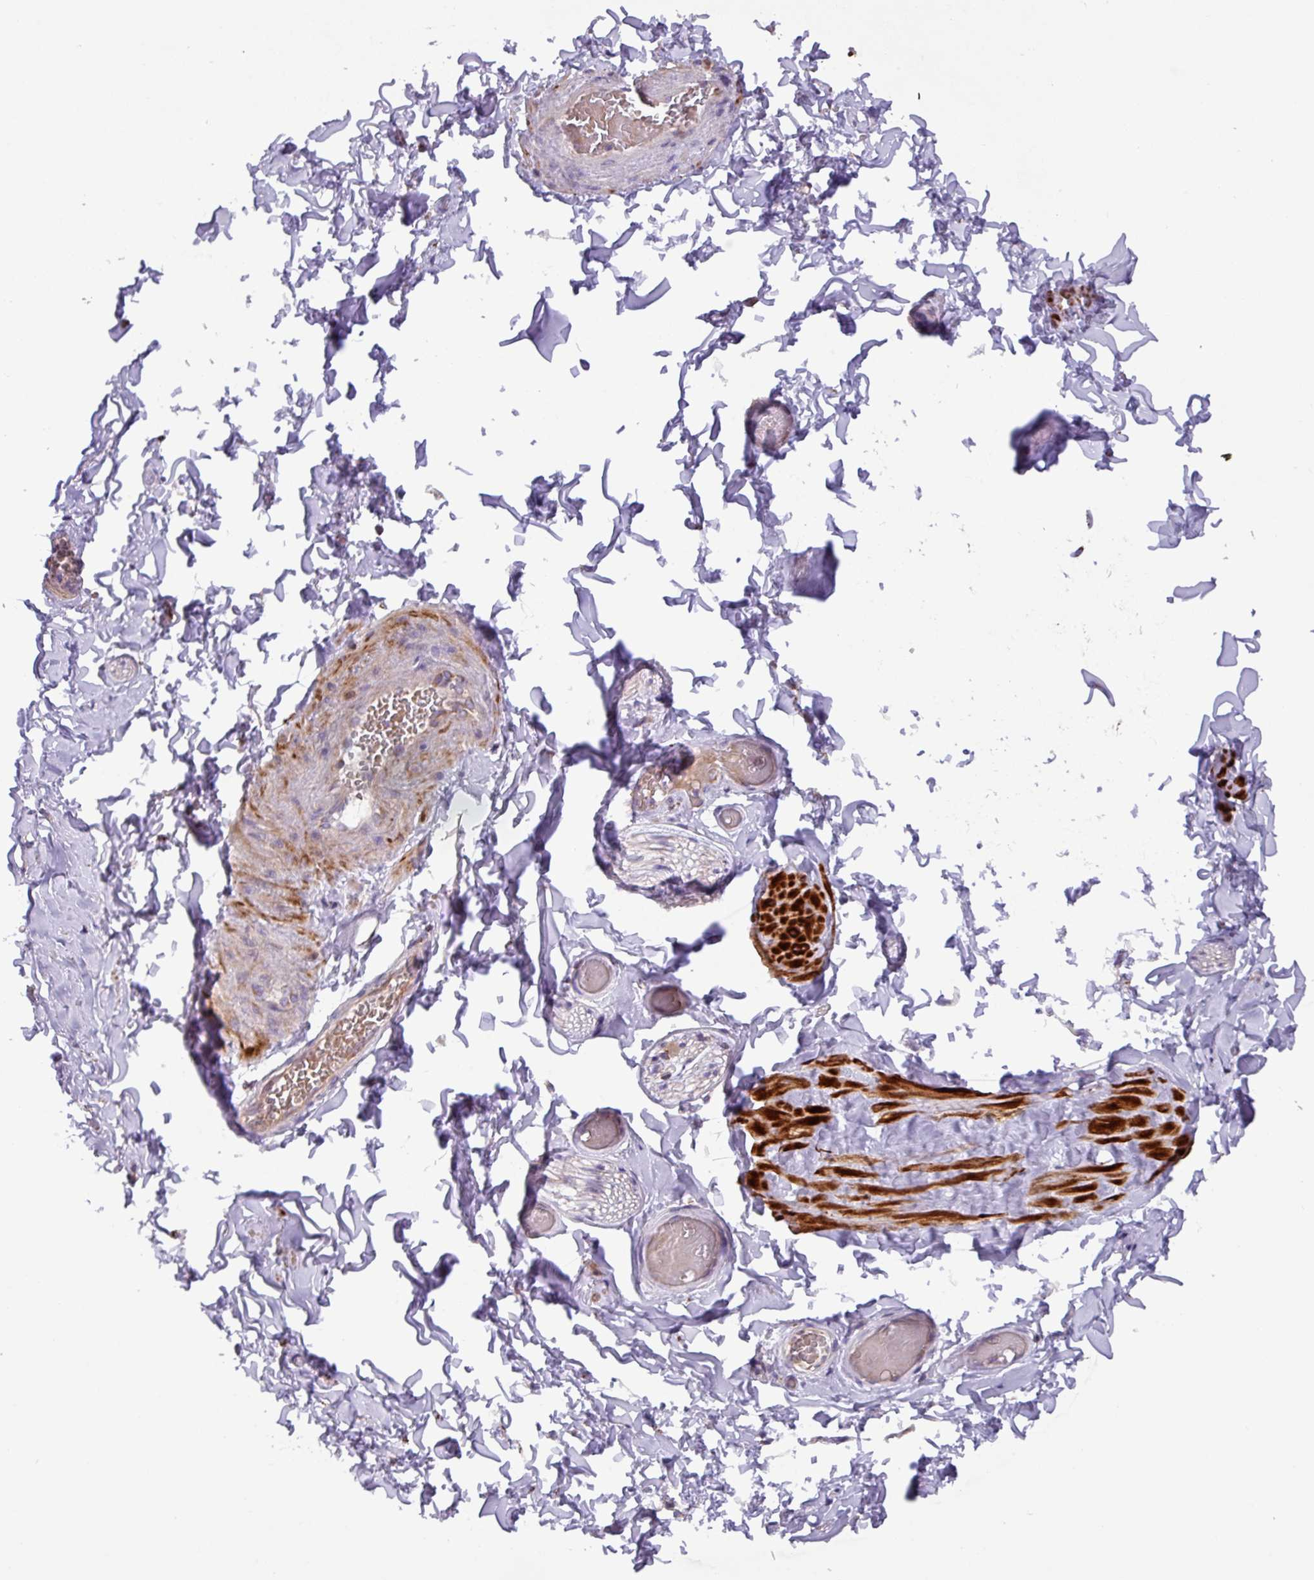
{"staining": {"intensity": "negative", "quantity": "none", "location": "none"}, "tissue": "adipose tissue", "cell_type": "Adipocytes", "image_type": "normal", "snomed": [{"axis": "morphology", "description": "Normal tissue, NOS"}, {"axis": "topography", "description": "Soft tissue"}, {"axis": "topography", "description": "Vascular tissue"}, {"axis": "topography", "description": "Peripheral nerve tissue"}], "caption": "Adipocytes show no significant expression in benign adipose tissue.", "gene": "AKIRIN1", "patient": {"sex": "male", "age": 32}}